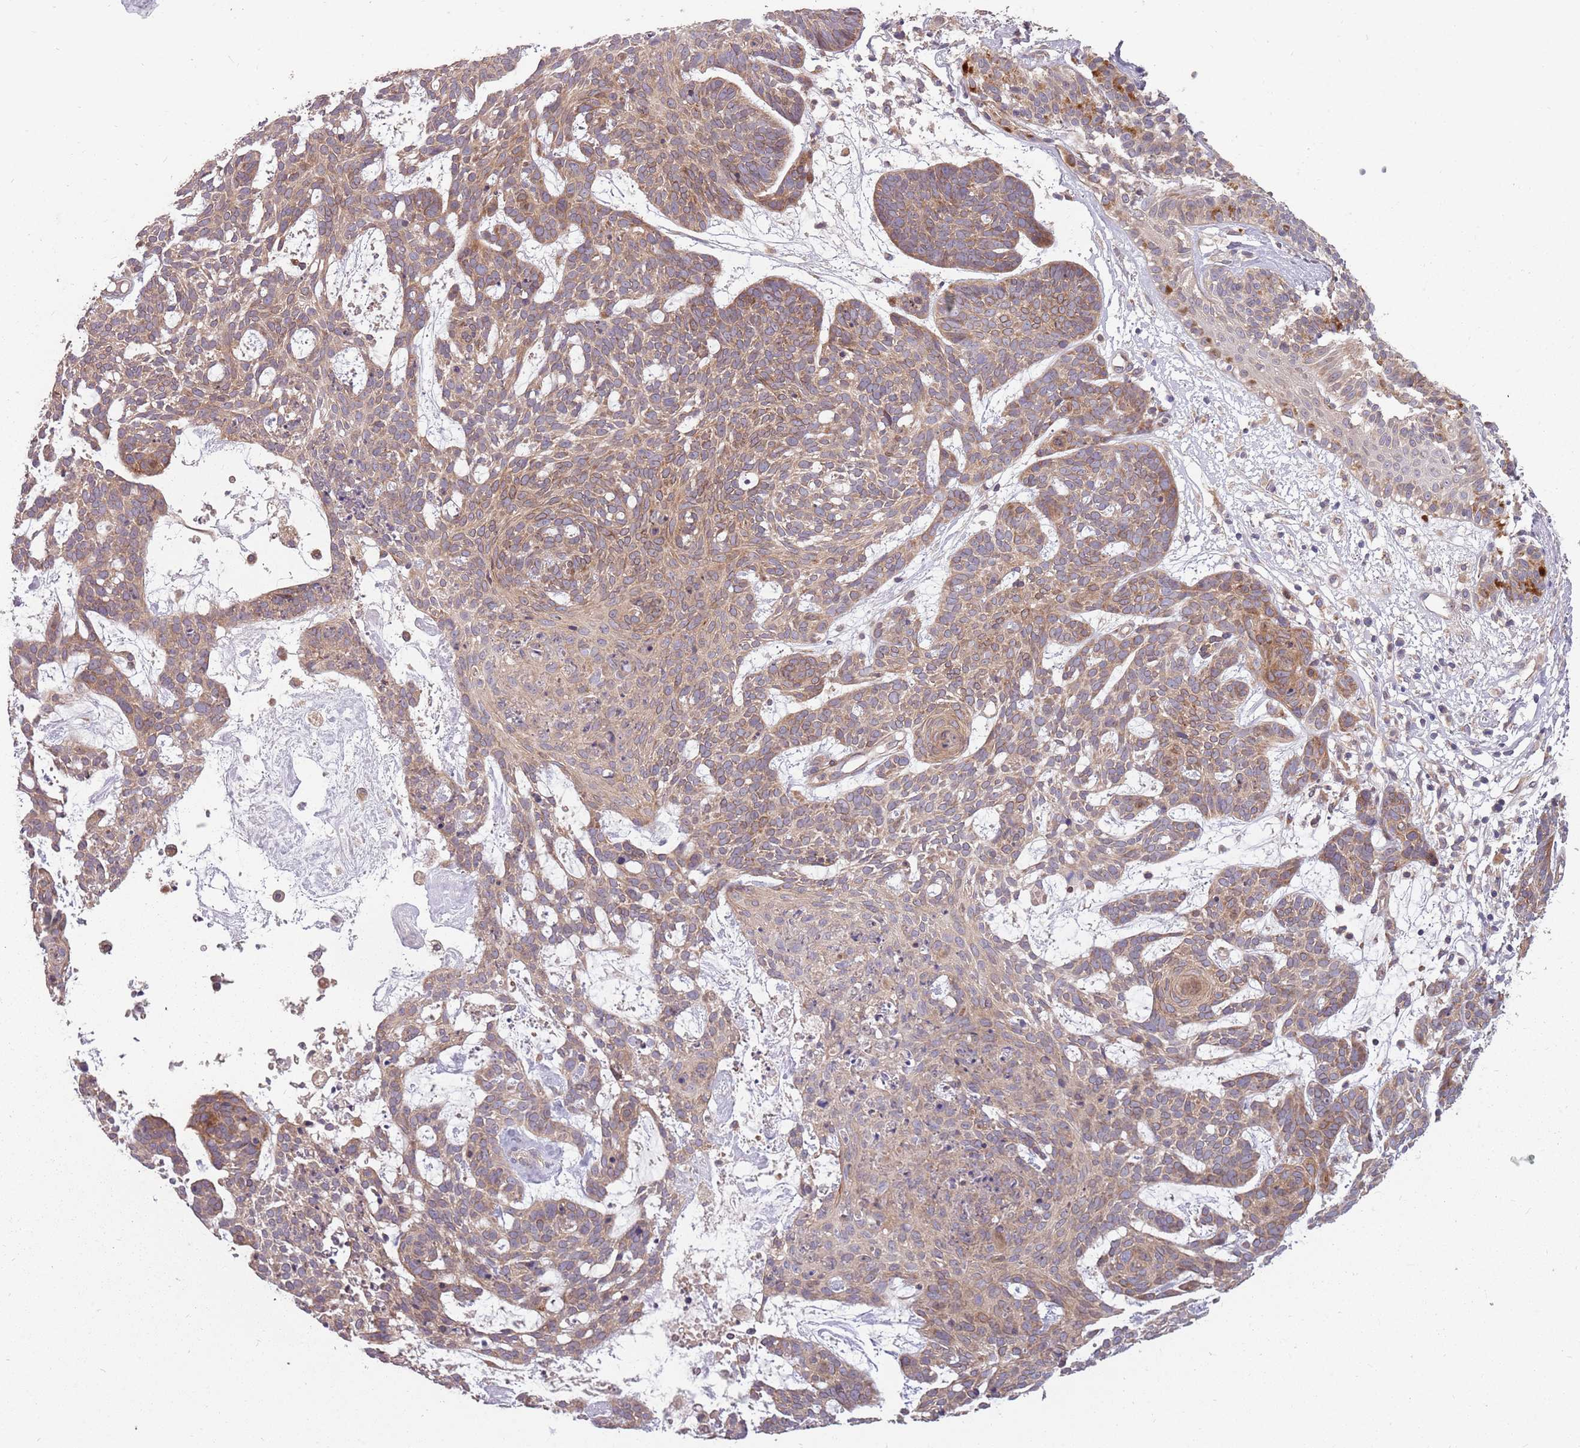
{"staining": {"intensity": "weak", "quantity": ">75%", "location": "cytoplasmic/membranous"}, "tissue": "skin cancer", "cell_type": "Tumor cells", "image_type": "cancer", "snomed": [{"axis": "morphology", "description": "Basal cell carcinoma"}, {"axis": "topography", "description": "Skin"}], "caption": "Skin basal cell carcinoma stained for a protein demonstrates weak cytoplasmic/membranous positivity in tumor cells.", "gene": "PLD6", "patient": {"sex": "female", "age": 89}}